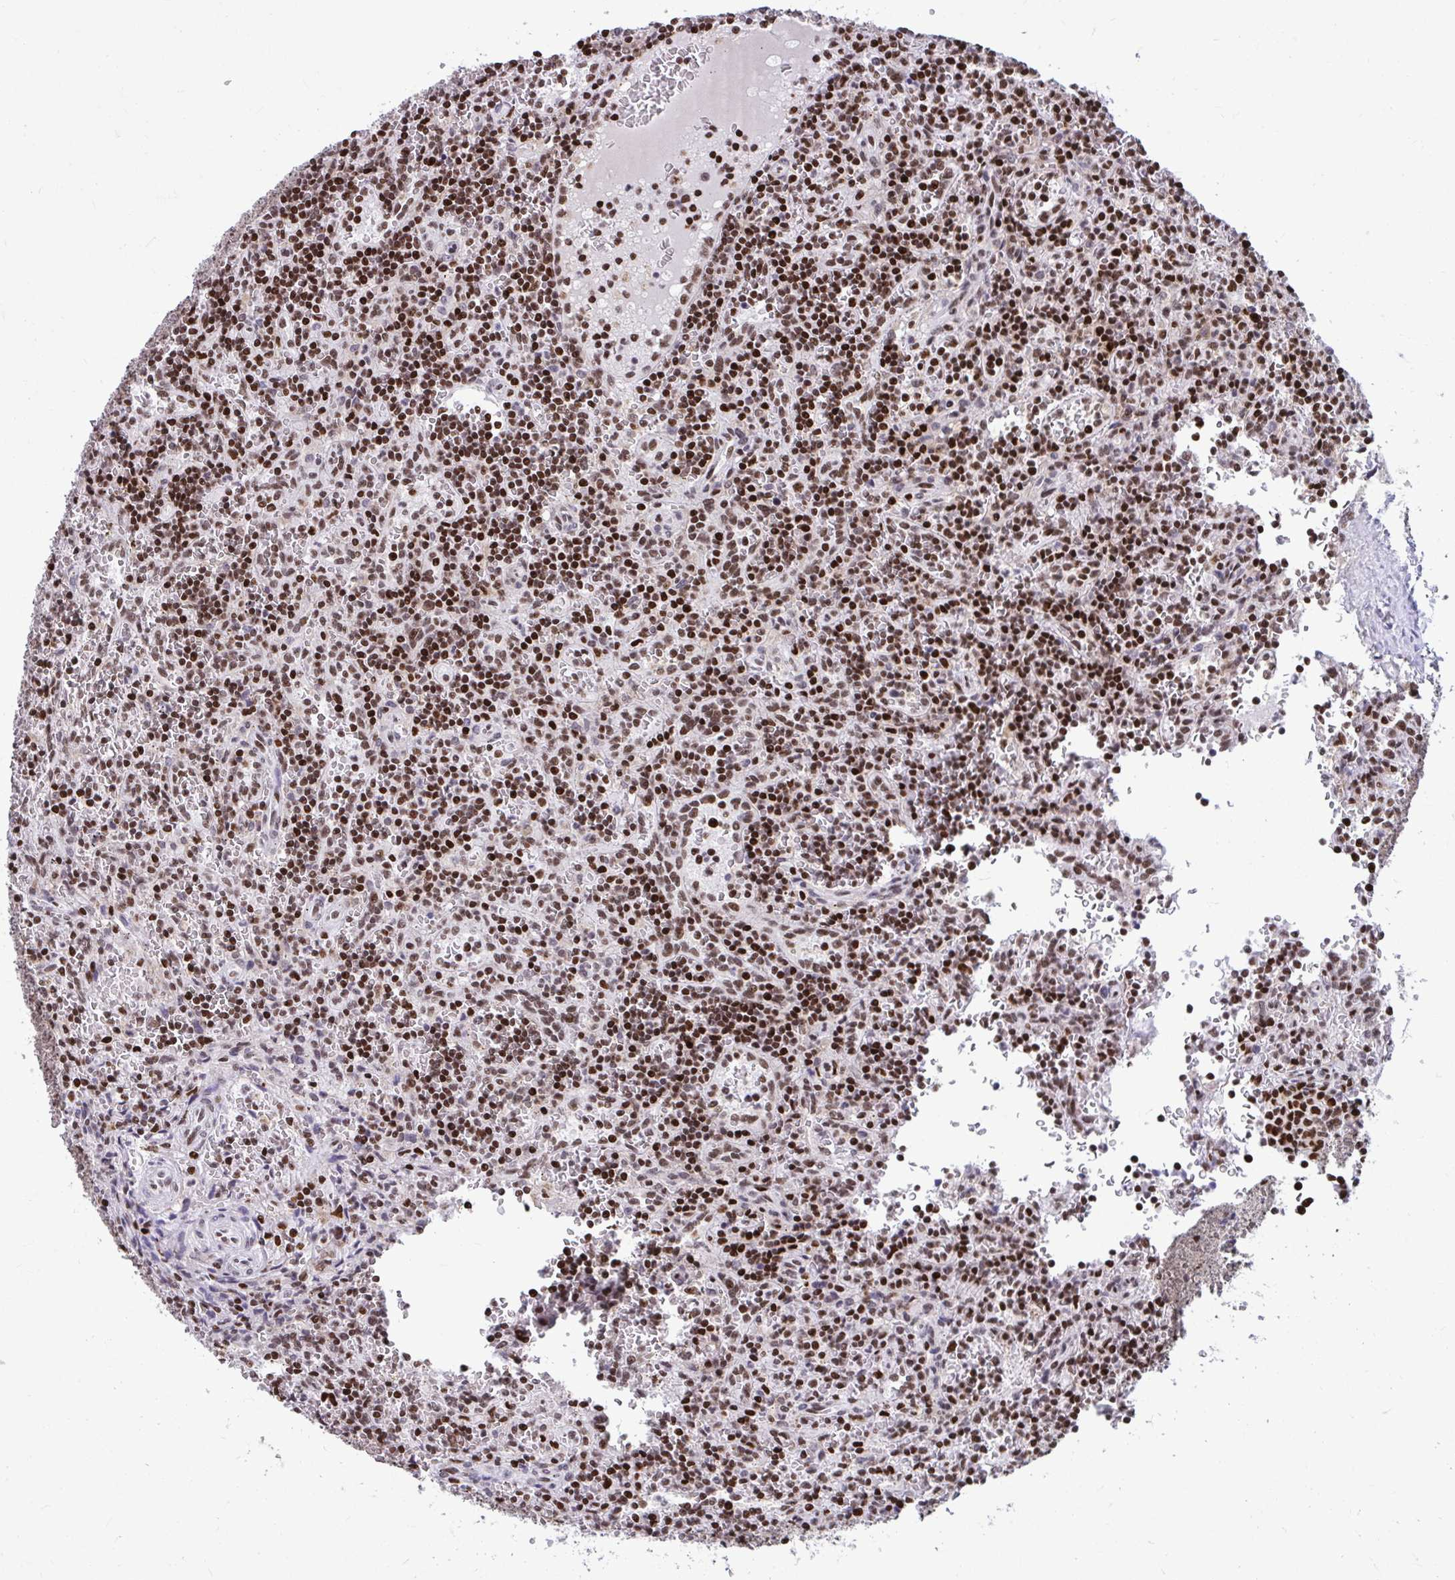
{"staining": {"intensity": "strong", "quantity": "25%-75%", "location": "nuclear"}, "tissue": "lymphoma", "cell_type": "Tumor cells", "image_type": "cancer", "snomed": [{"axis": "morphology", "description": "Malignant lymphoma, non-Hodgkin's type, Low grade"}, {"axis": "topography", "description": "Spleen"}], "caption": "Human lymphoma stained with a brown dye reveals strong nuclear positive expression in approximately 25%-75% of tumor cells.", "gene": "SLC35C2", "patient": {"sex": "male", "age": 73}}